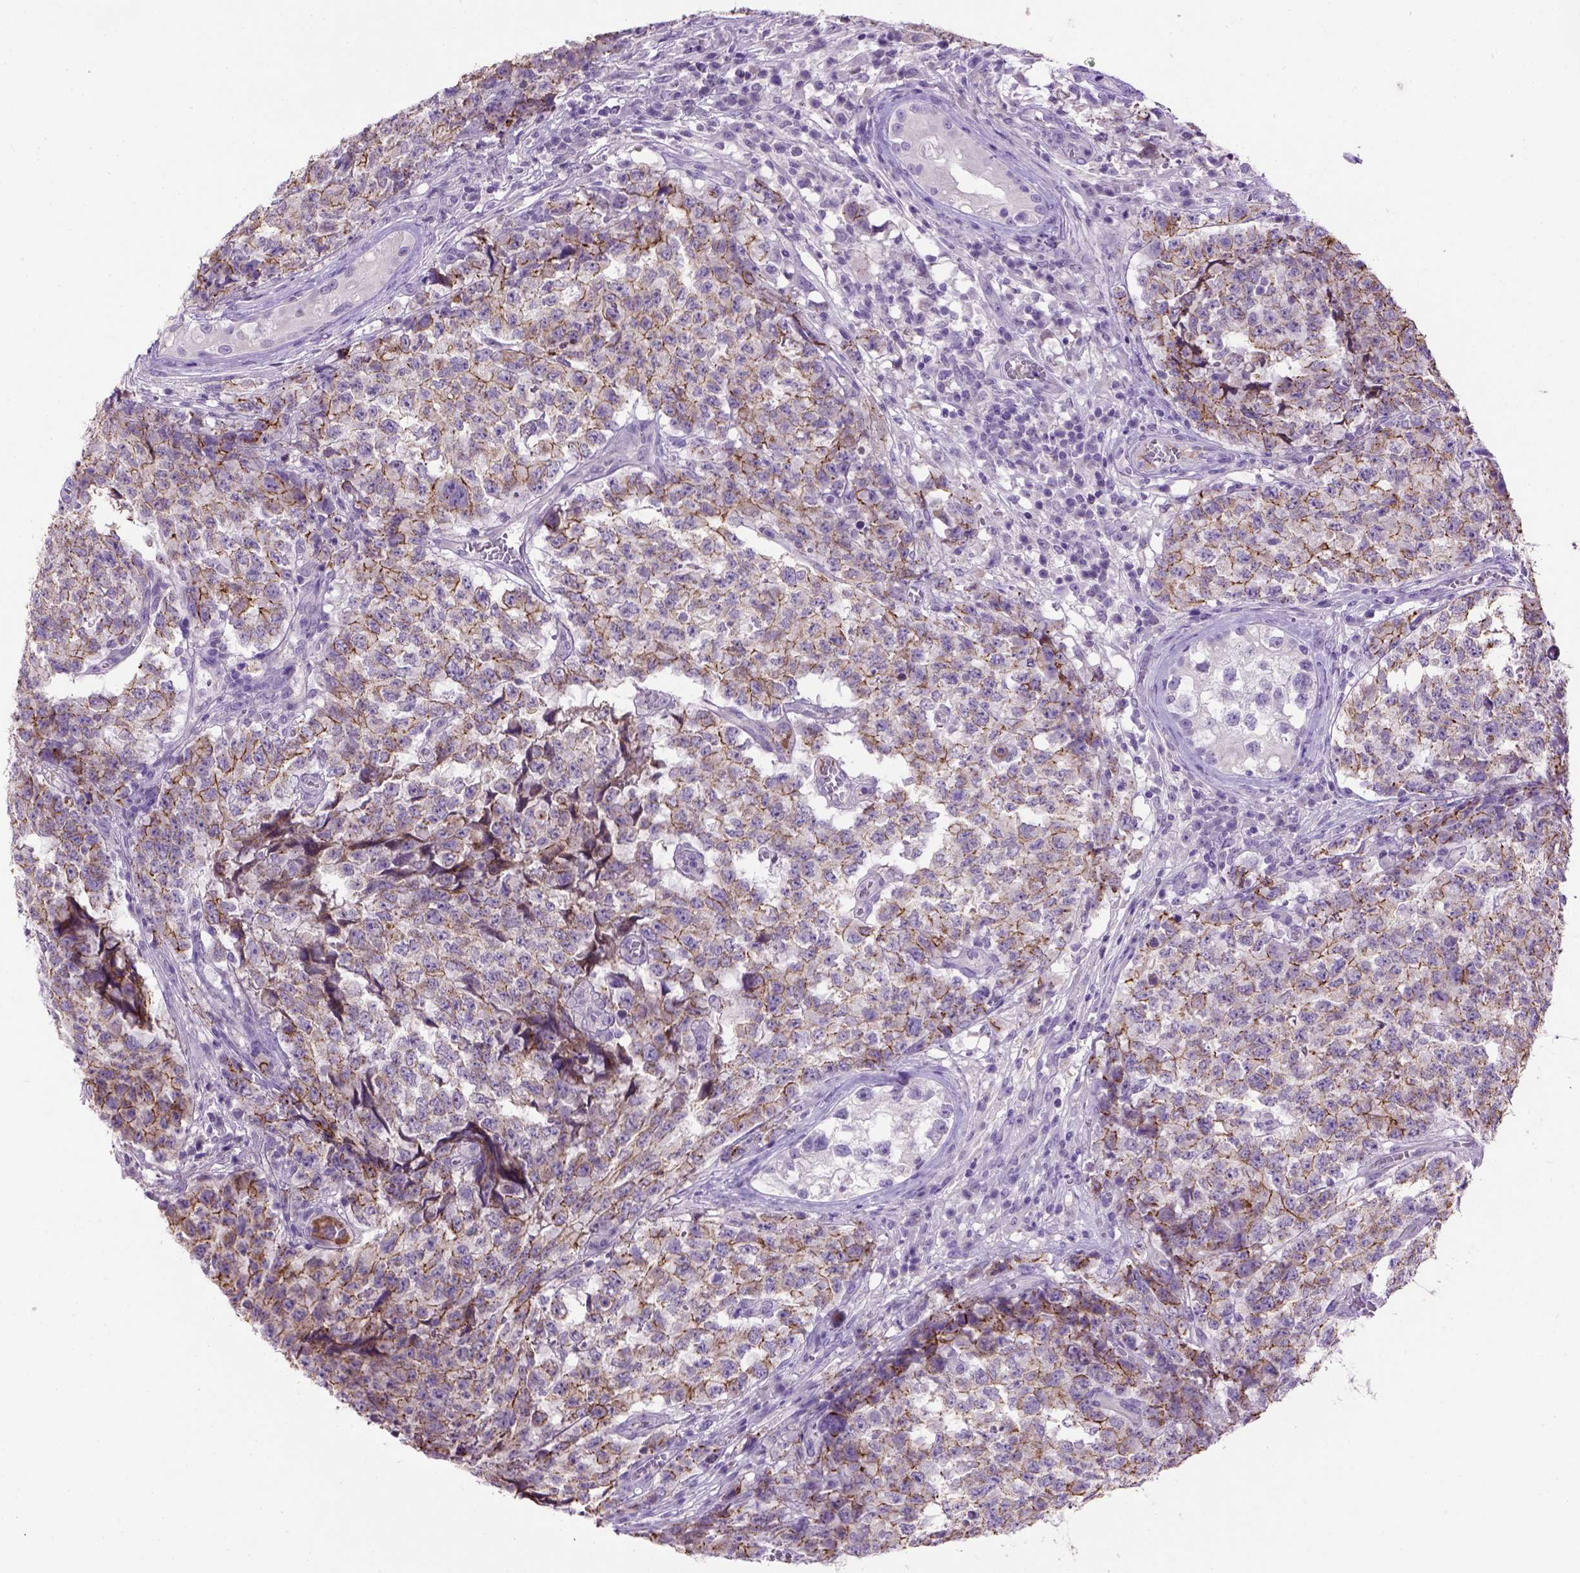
{"staining": {"intensity": "moderate", "quantity": "25%-75%", "location": "cytoplasmic/membranous"}, "tissue": "testis cancer", "cell_type": "Tumor cells", "image_type": "cancer", "snomed": [{"axis": "morphology", "description": "Carcinoma, Embryonal, NOS"}, {"axis": "topography", "description": "Testis"}], "caption": "There is medium levels of moderate cytoplasmic/membranous staining in tumor cells of embryonal carcinoma (testis), as demonstrated by immunohistochemical staining (brown color).", "gene": "CDH1", "patient": {"sex": "male", "age": 23}}